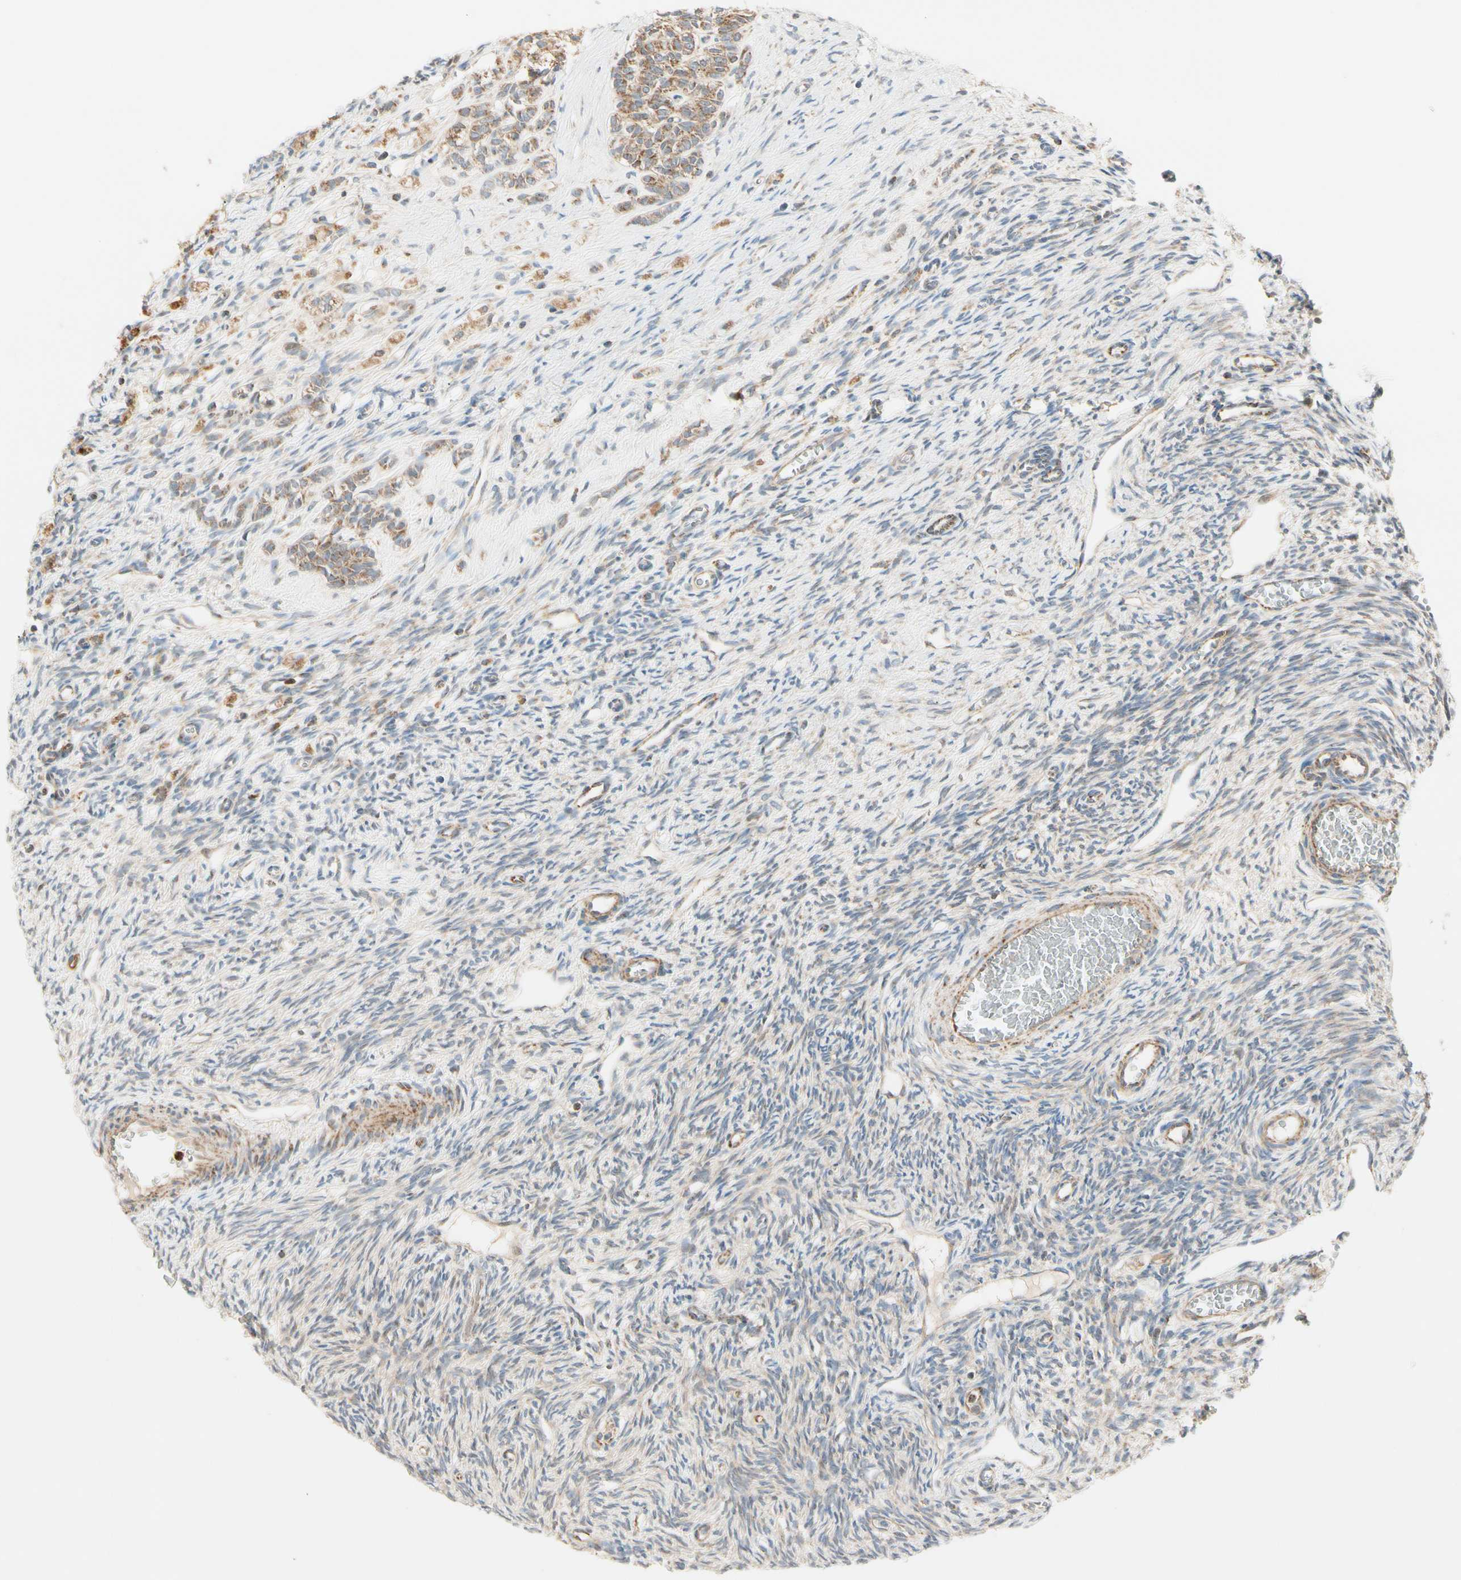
{"staining": {"intensity": "weak", "quantity": "<25%", "location": "cytoplasmic/membranous"}, "tissue": "ovary", "cell_type": "Ovarian stroma cells", "image_type": "normal", "snomed": [{"axis": "morphology", "description": "Normal tissue, NOS"}, {"axis": "topography", "description": "Ovary"}], "caption": "The histopathology image demonstrates no significant expression in ovarian stroma cells of ovary.", "gene": "TBC1D10A", "patient": {"sex": "female", "age": 33}}